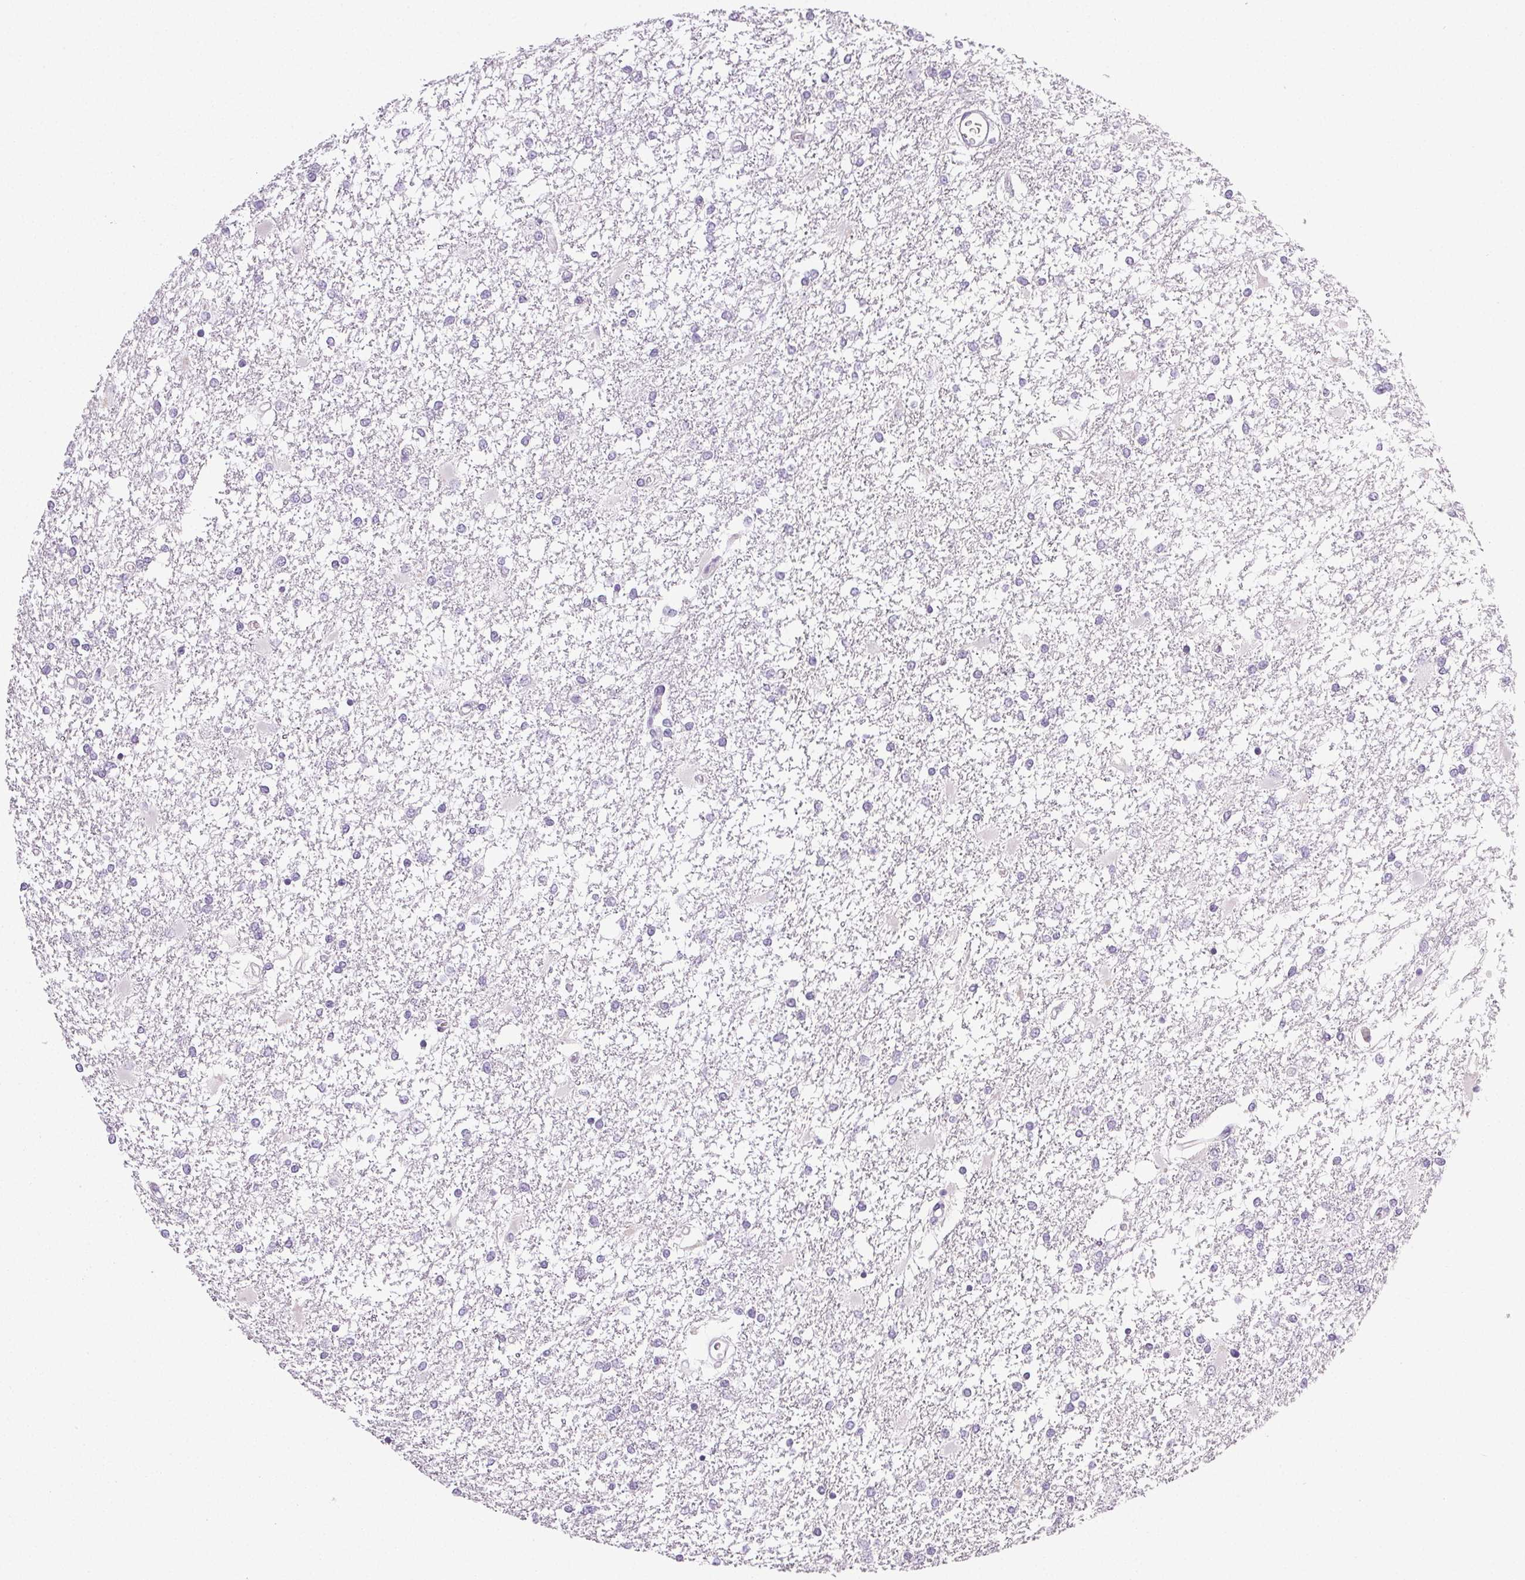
{"staining": {"intensity": "negative", "quantity": "none", "location": "none"}, "tissue": "glioma", "cell_type": "Tumor cells", "image_type": "cancer", "snomed": [{"axis": "morphology", "description": "Glioma, malignant, High grade"}, {"axis": "topography", "description": "Cerebral cortex"}], "caption": "A micrograph of human malignant glioma (high-grade) is negative for staining in tumor cells.", "gene": "COL7A1", "patient": {"sex": "male", "age": 79}}